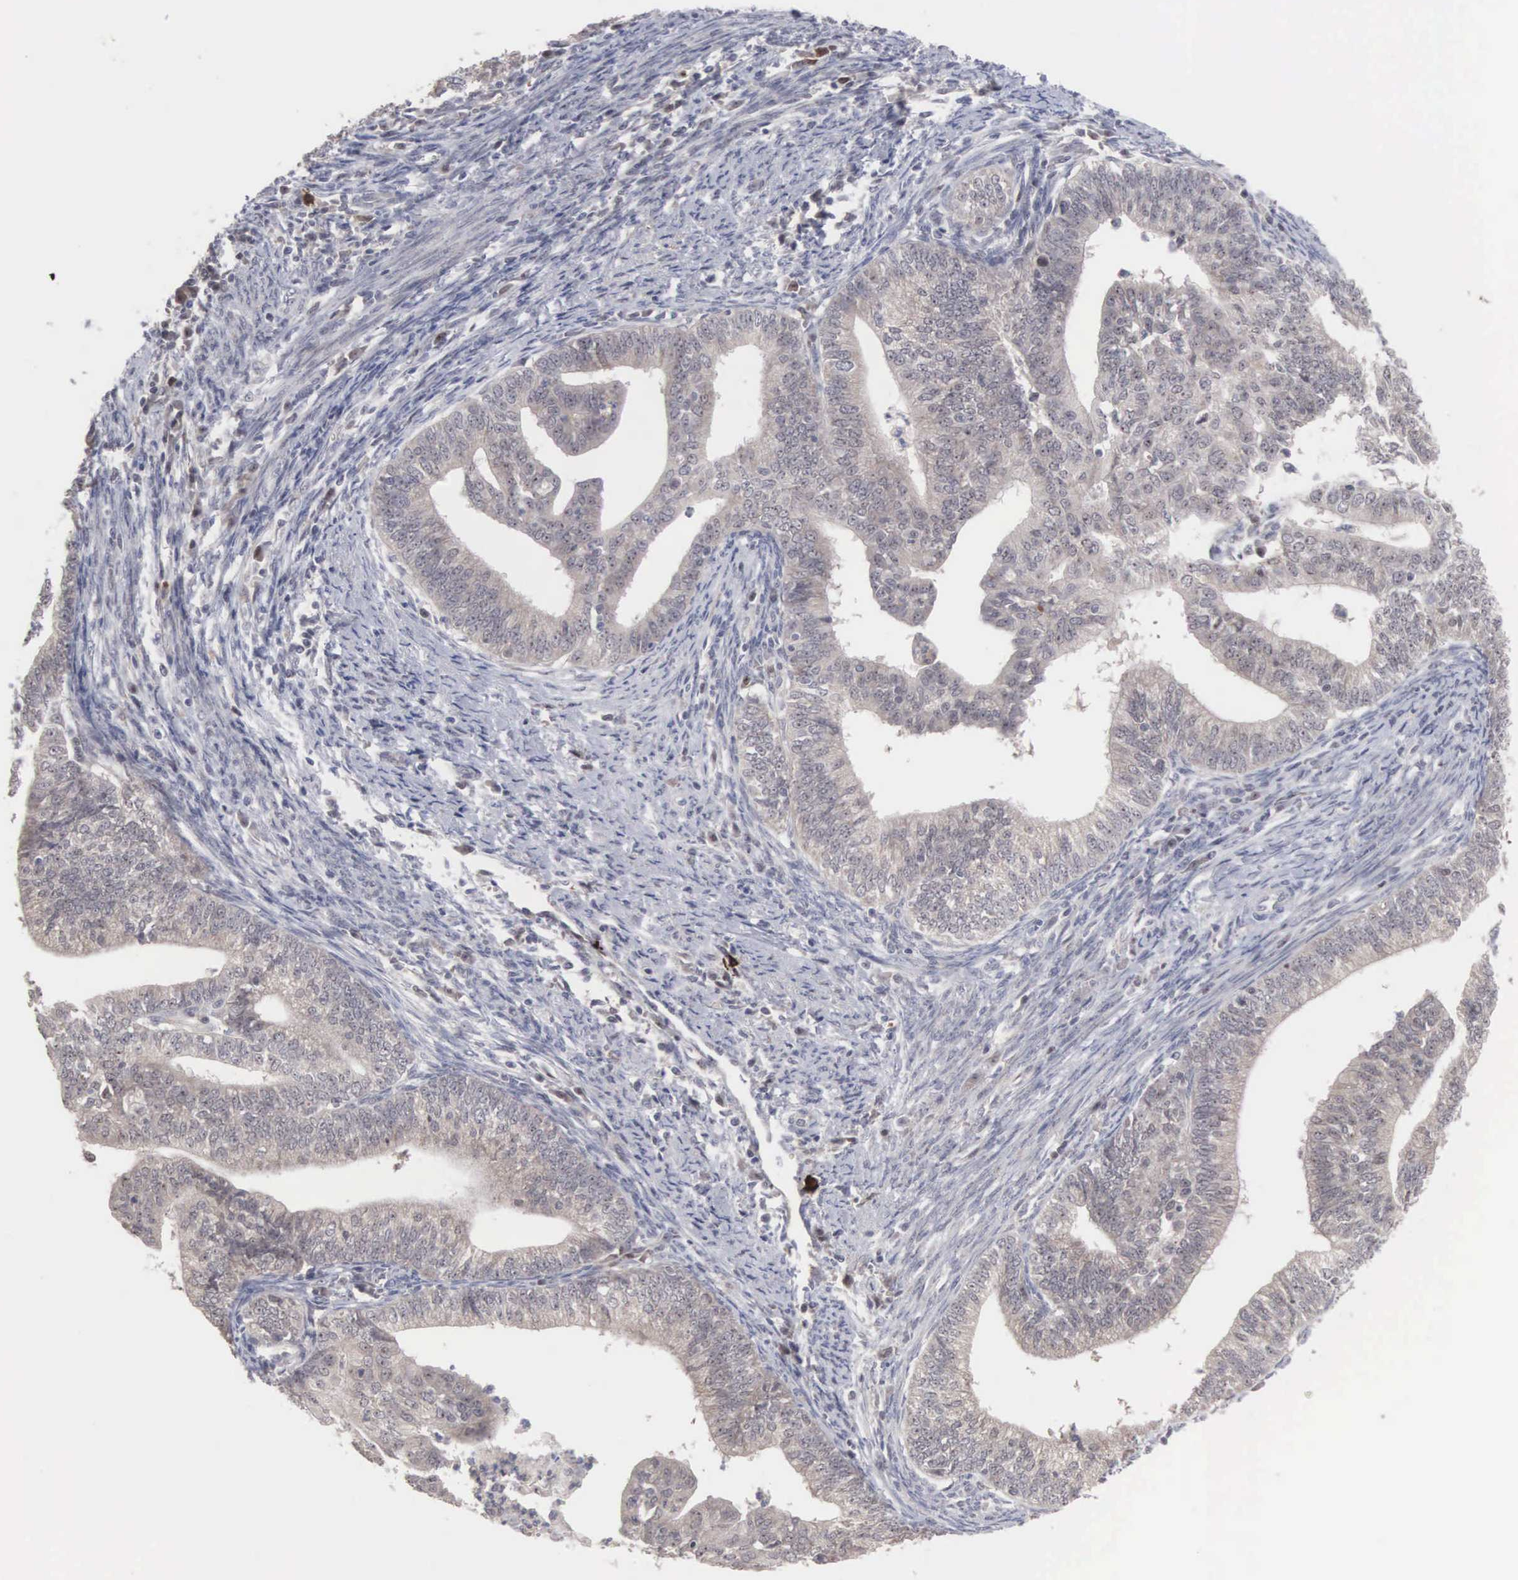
{"staining": {"intensity": "negative", "quantity": "none", "location": "none"}, "tissue": "endometrial cancer", "cell_type": "Tumor cells", "image_type": "cancer", "snomed": [{"axis": "morphology", "description": "Adenocarcinoma, NOS"}, {"axis": "topography", "description": "Endometrium"}], "caption": "This is an immunohistochemistry (IHC) image of endometrial cancer. There is no staining in tumor cells.", "gene": "ACOT4", "patient": {"sex": "female", "age": 66}}